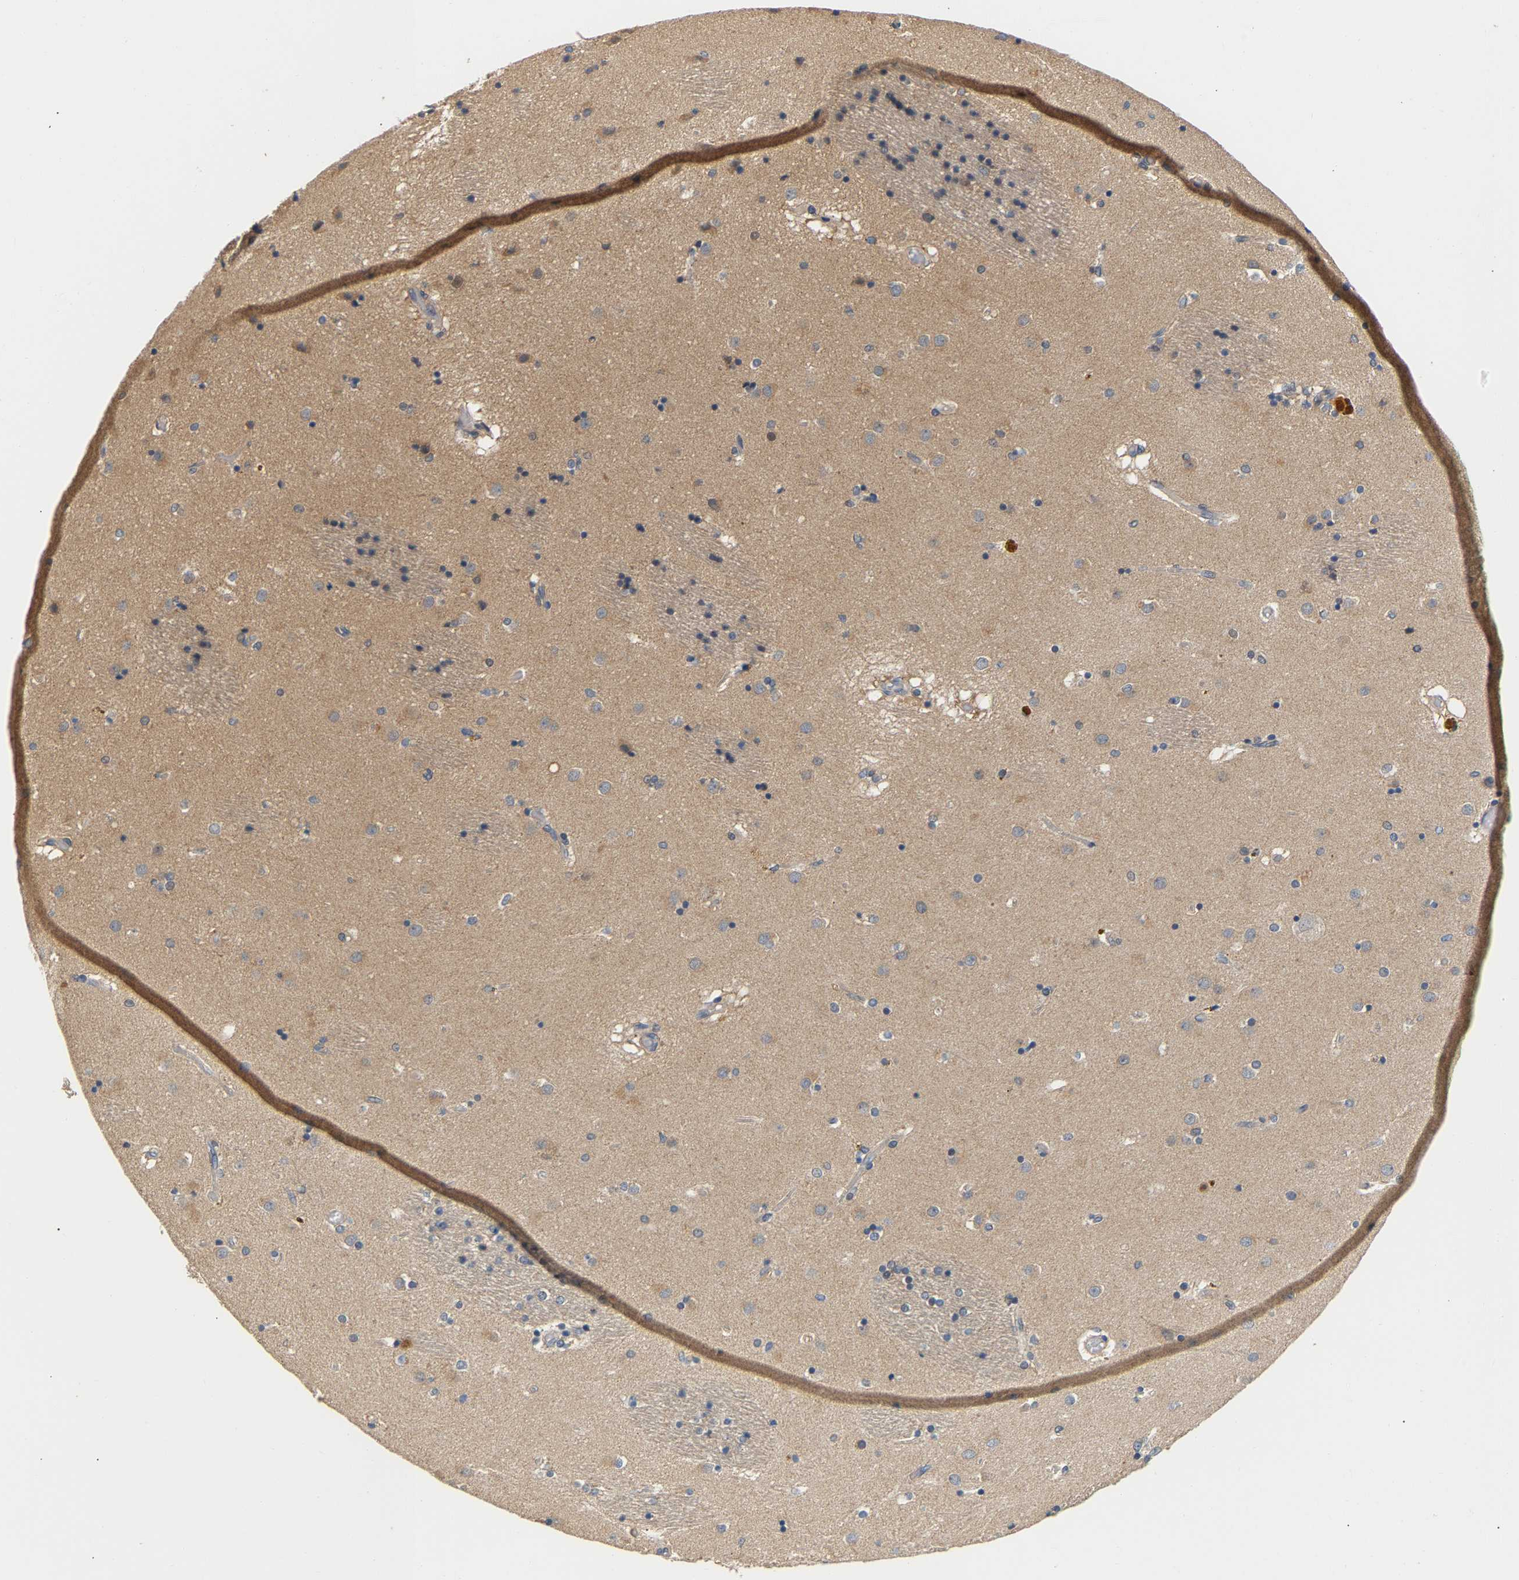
{"staining": {"intensity": "negative", "quantity": "none", "location": "none"}, "tissue": "caudate", "cell_type": "Glial cells", "image_type": "normal", "snomed": [{"axis": "morphology", "description": "Normal tissue, NOS"}, {"axis": "topography", "description": "Lateral ventricle wall"}], "caption": "Image shows no protein positivity in glial cells of unremarkable caudate. The staining is performed using DAB (3,3'-diaminobenzidine) brown chromogen with nuclei counter-stained in using hematoxylin.", "gene": "PPID", "patient": {"sex": "male", "age": 70}}